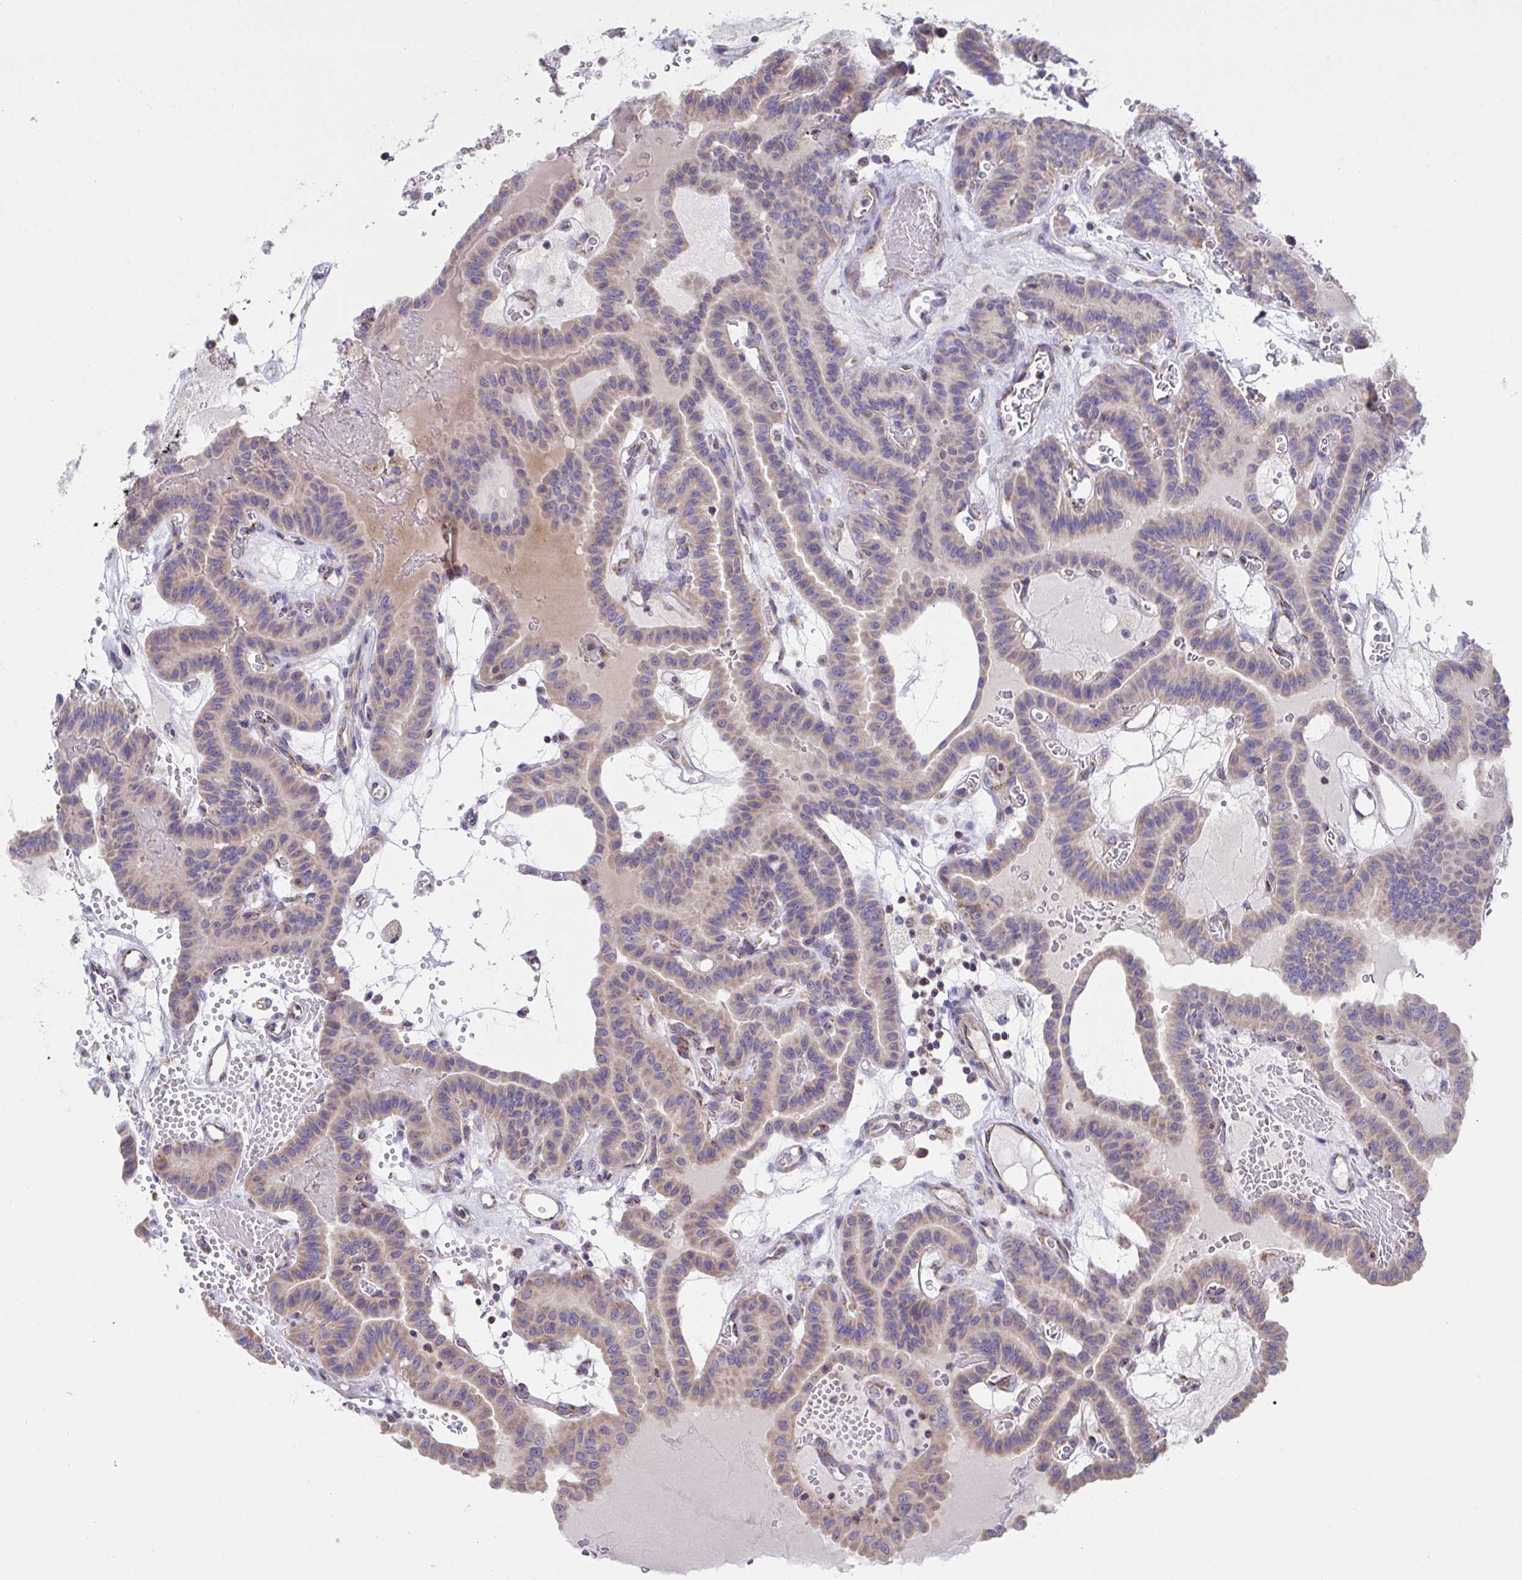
{"staining": {"intensity": "weak", "quantity": ">75%", "location": "cytoplasmic/membranous"}, "tissue": "thyroid cancer", "cell_type": "Tumor cells", "image_type": "cancer", "snomed": [{"axis": "morphology", "description": "Papillary adenocarcinoma, NOS"}, {"axis": "topography", "description": "Thyroid gland"}], "caption": "Protein expression analysis of papillary adenocarcinoma (thyroid) shows weak cytoplasmic/membranous expression in approximately >75% of tumor cells.", "gene": "NDUFA7", "patient": {"sex": "male", "age": 87}}